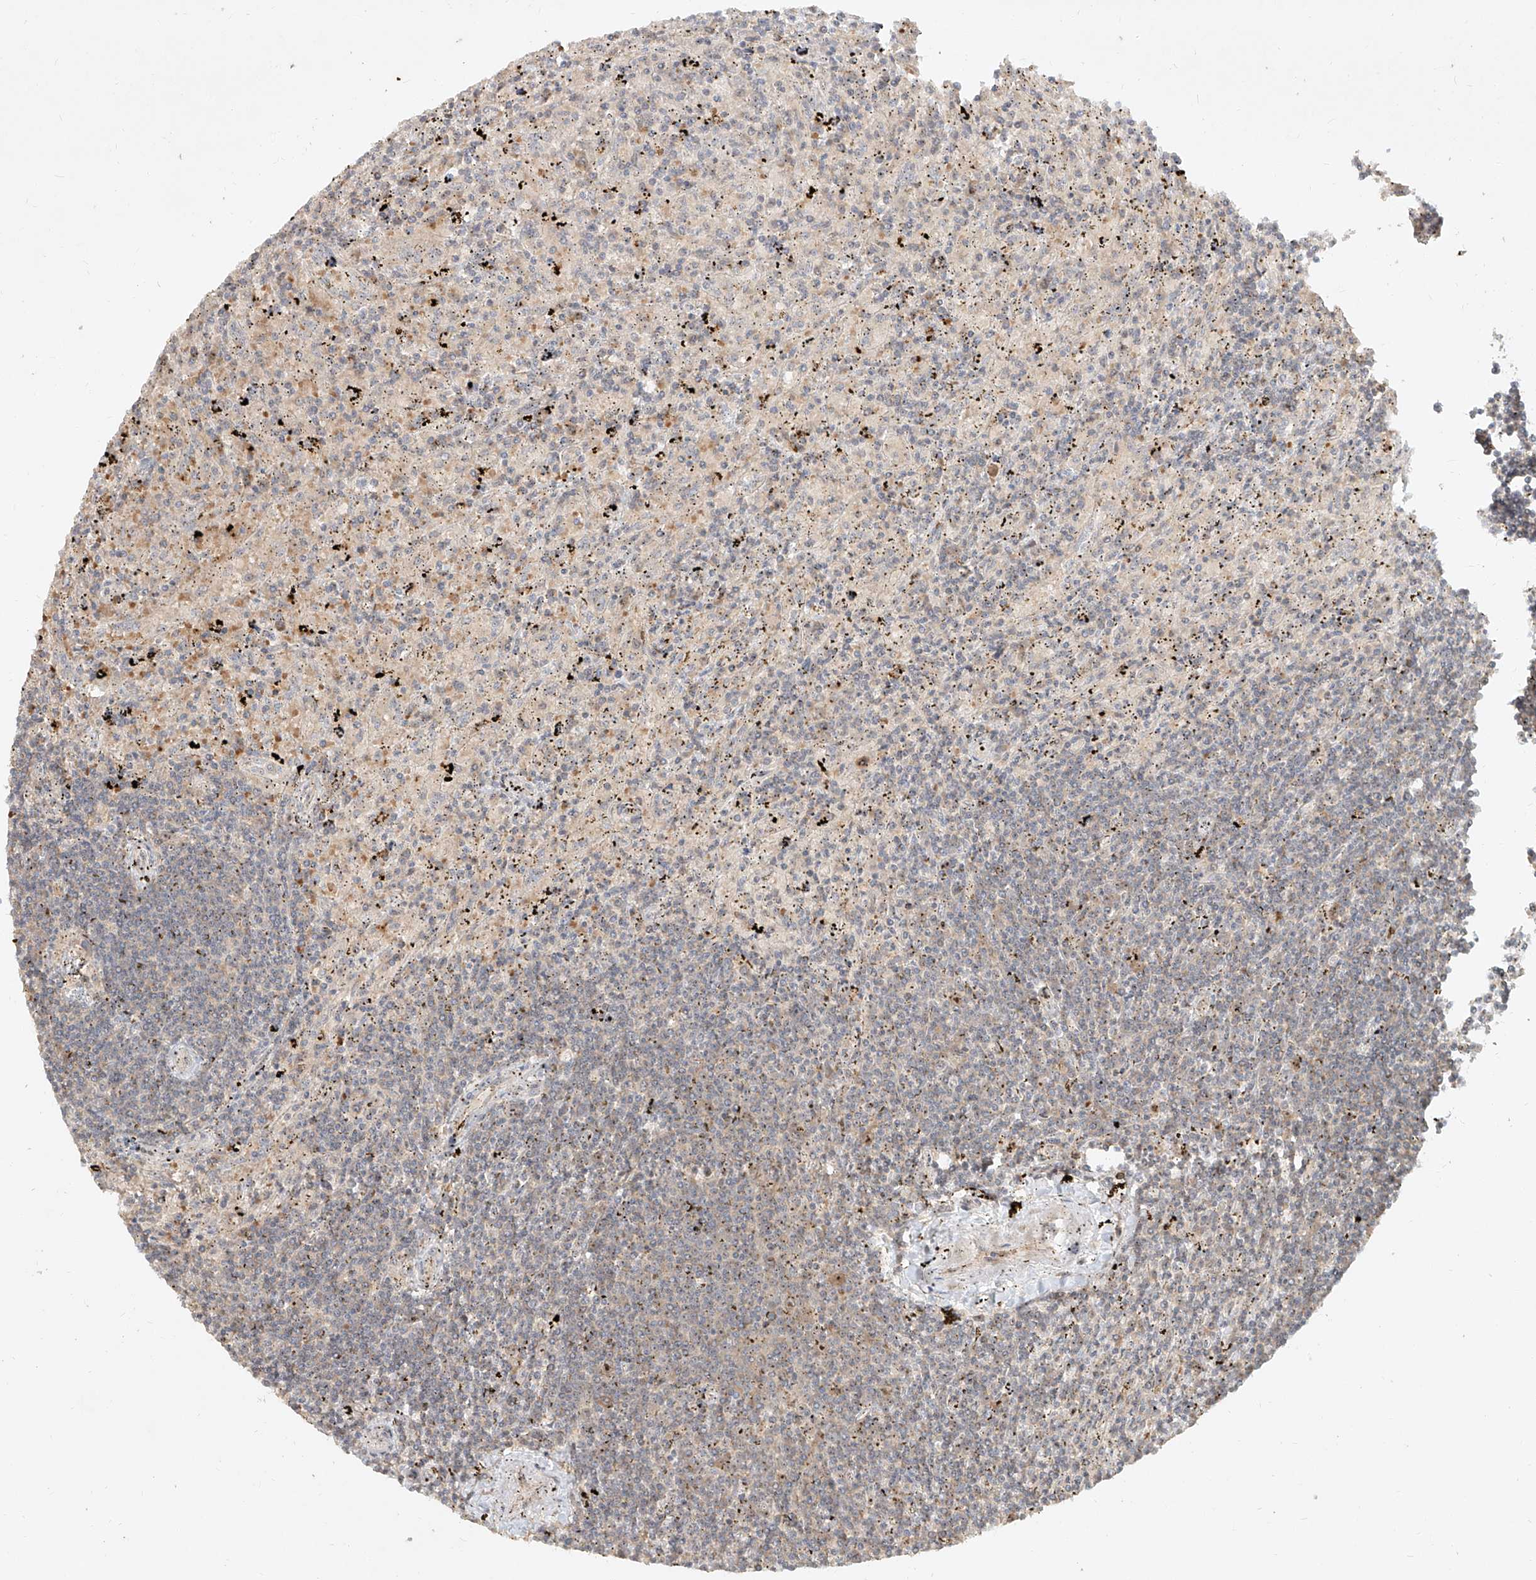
{"staining": {"intensity": "negative", "quantity": "none", "location": "none"}, "tissue": "lymphoma", "cell_type": "Tumor cells", "image_type": "cancer", "snomed": [{"axis": "morphology", "description": "Malignant lymphoma, non-Hodgkin's type, Low grade"}, {"axis": "topography", "description": "Spleen"}], "caption": "Human lymphoma stained for a protein using IHC shows no positivity in tumor cells.", "gene": "BYSL", "patient": {"sex": "male", "age": 76}}